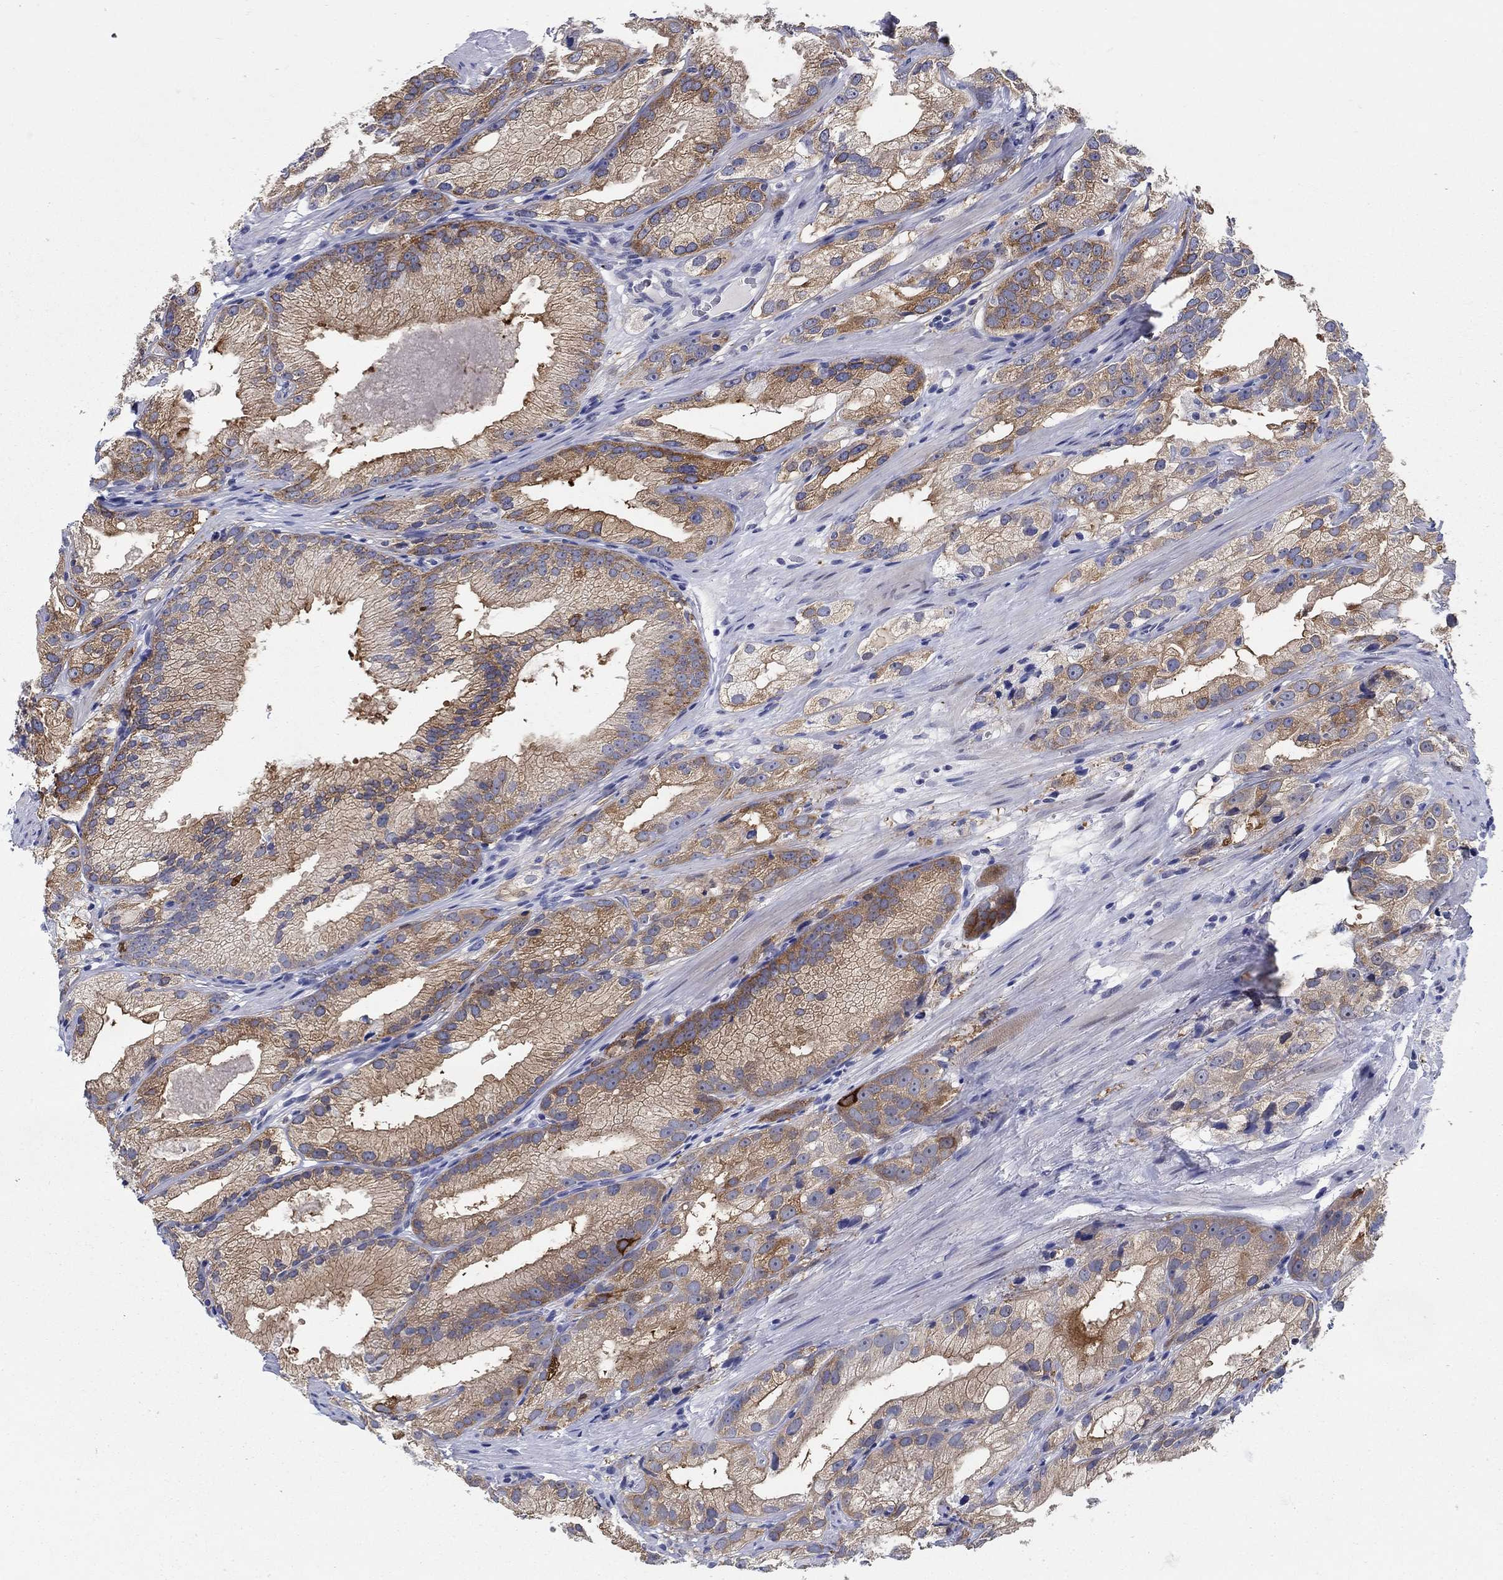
{"staining": {"intensity": "strong", "quantity": ">75%", "location": "cytoplasmic/membranous"}, "tissue": "prostate cancer", "cell_type": "Tumor cells", "image_type": "cancer", "snomed": [{"axis": "morphology", "description": "Adenocarcinoma, High grade"}, {"axis": "topography", "description": "Prostate and seminal vesicle, NOS"}], "caption": "Adenocarcinoma (high-grade) (prostate) stained with a protein marker shows strong staining in tumor cells.", "gene": "RAP1GAP", "patient": {"sex": "male", "age": 62}}